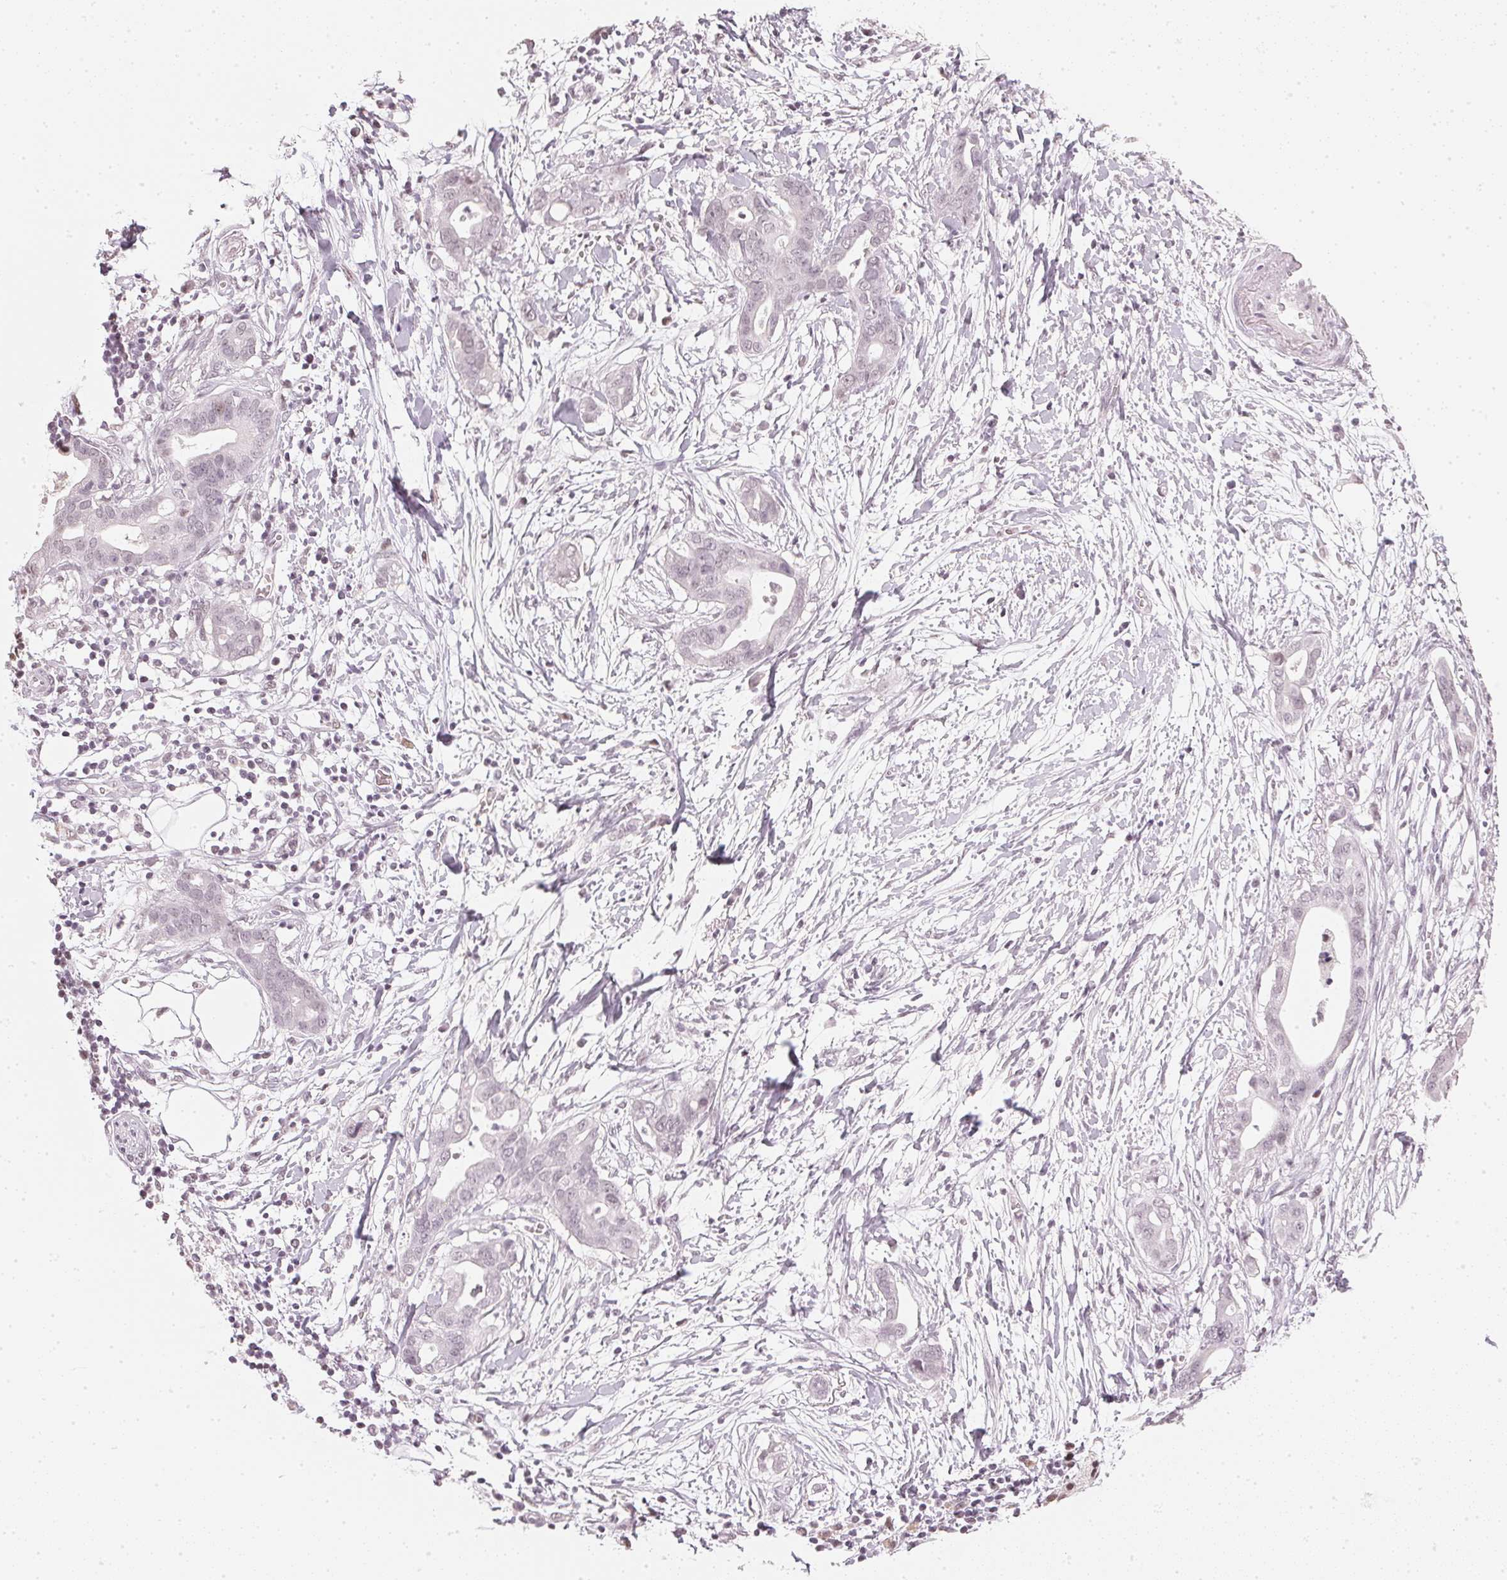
{"staining": {"intensity": "negative", "quantity": "none", "location": "none"}, "tissue": "pancreatic cancer", "cell_type": "Tumor cells", "image_type": "cancer", "snomed": [{"axis": "morphology", "description": "Adenocarcinoma, NOS"}, {"axis": "topography", "description": "Pancreas"}], "caption": "This is an immunohistochemistry (IHC) image of human pancreatic cancer. There is no expression in tumor cells.", "gene": "DNAJC6", "patient": {"sex": "male", "age": 61}}